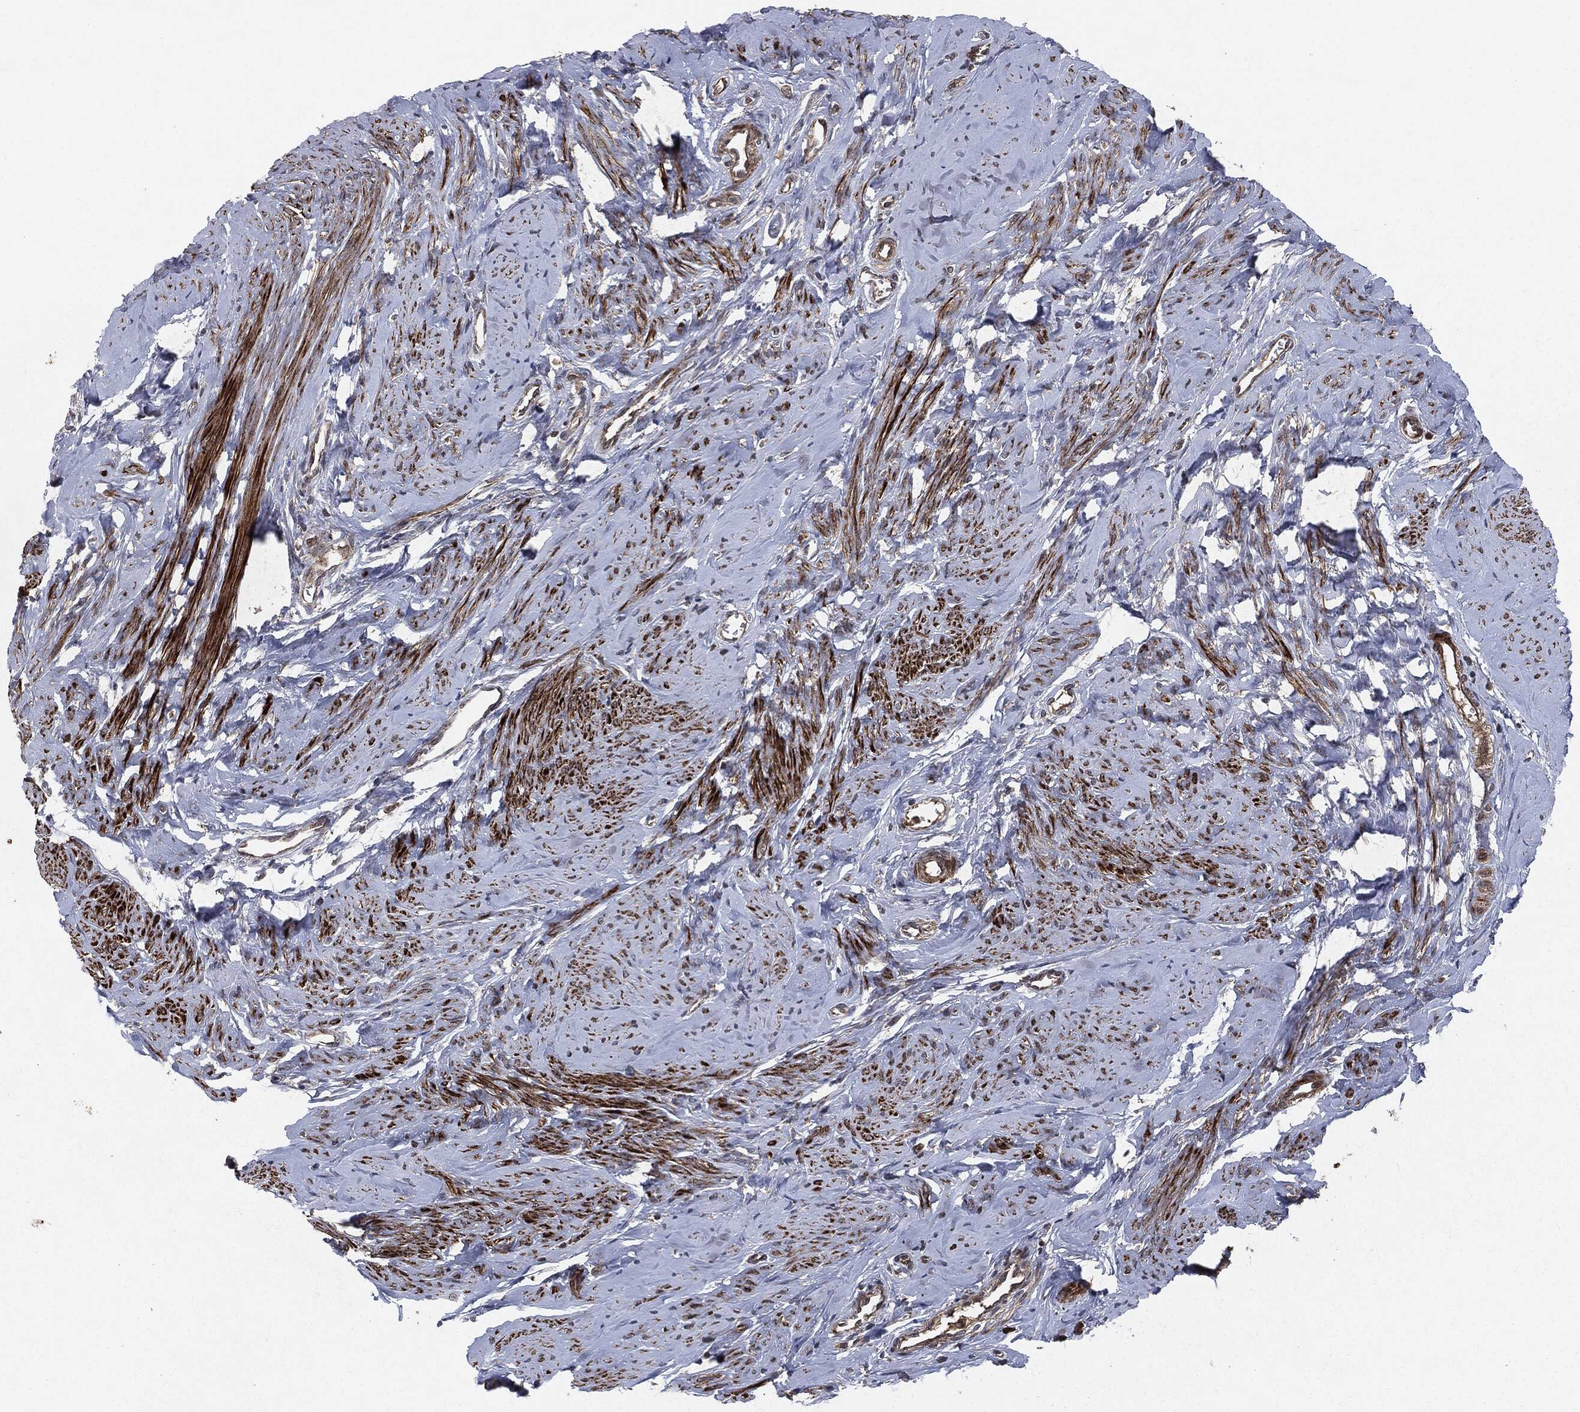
{"staining": {"intensity": "strong", "quantity": ">75%", "location": "cytoplasmic/membranous"}, "tissue": "smooth muscle", "cell_type": "Smooth muscle cells", "image_type": "normal", "snomed": [{"axis": "morphology", "description": "Normal tissue, NOS"}, {"axis": "topography", "description": "Smooth muscle"}], "caption": "Brown immunohistochemical staining in benign human smooth muscle shows strong cytoplasmic/membranous positivity in about >75% of smooth muscle cells. Immunohistochemistry stains the protein of interest in brown and the nuclei are stained blue.", "gene": "RAF1", "patient": {"sex": "female", "age": 48}}